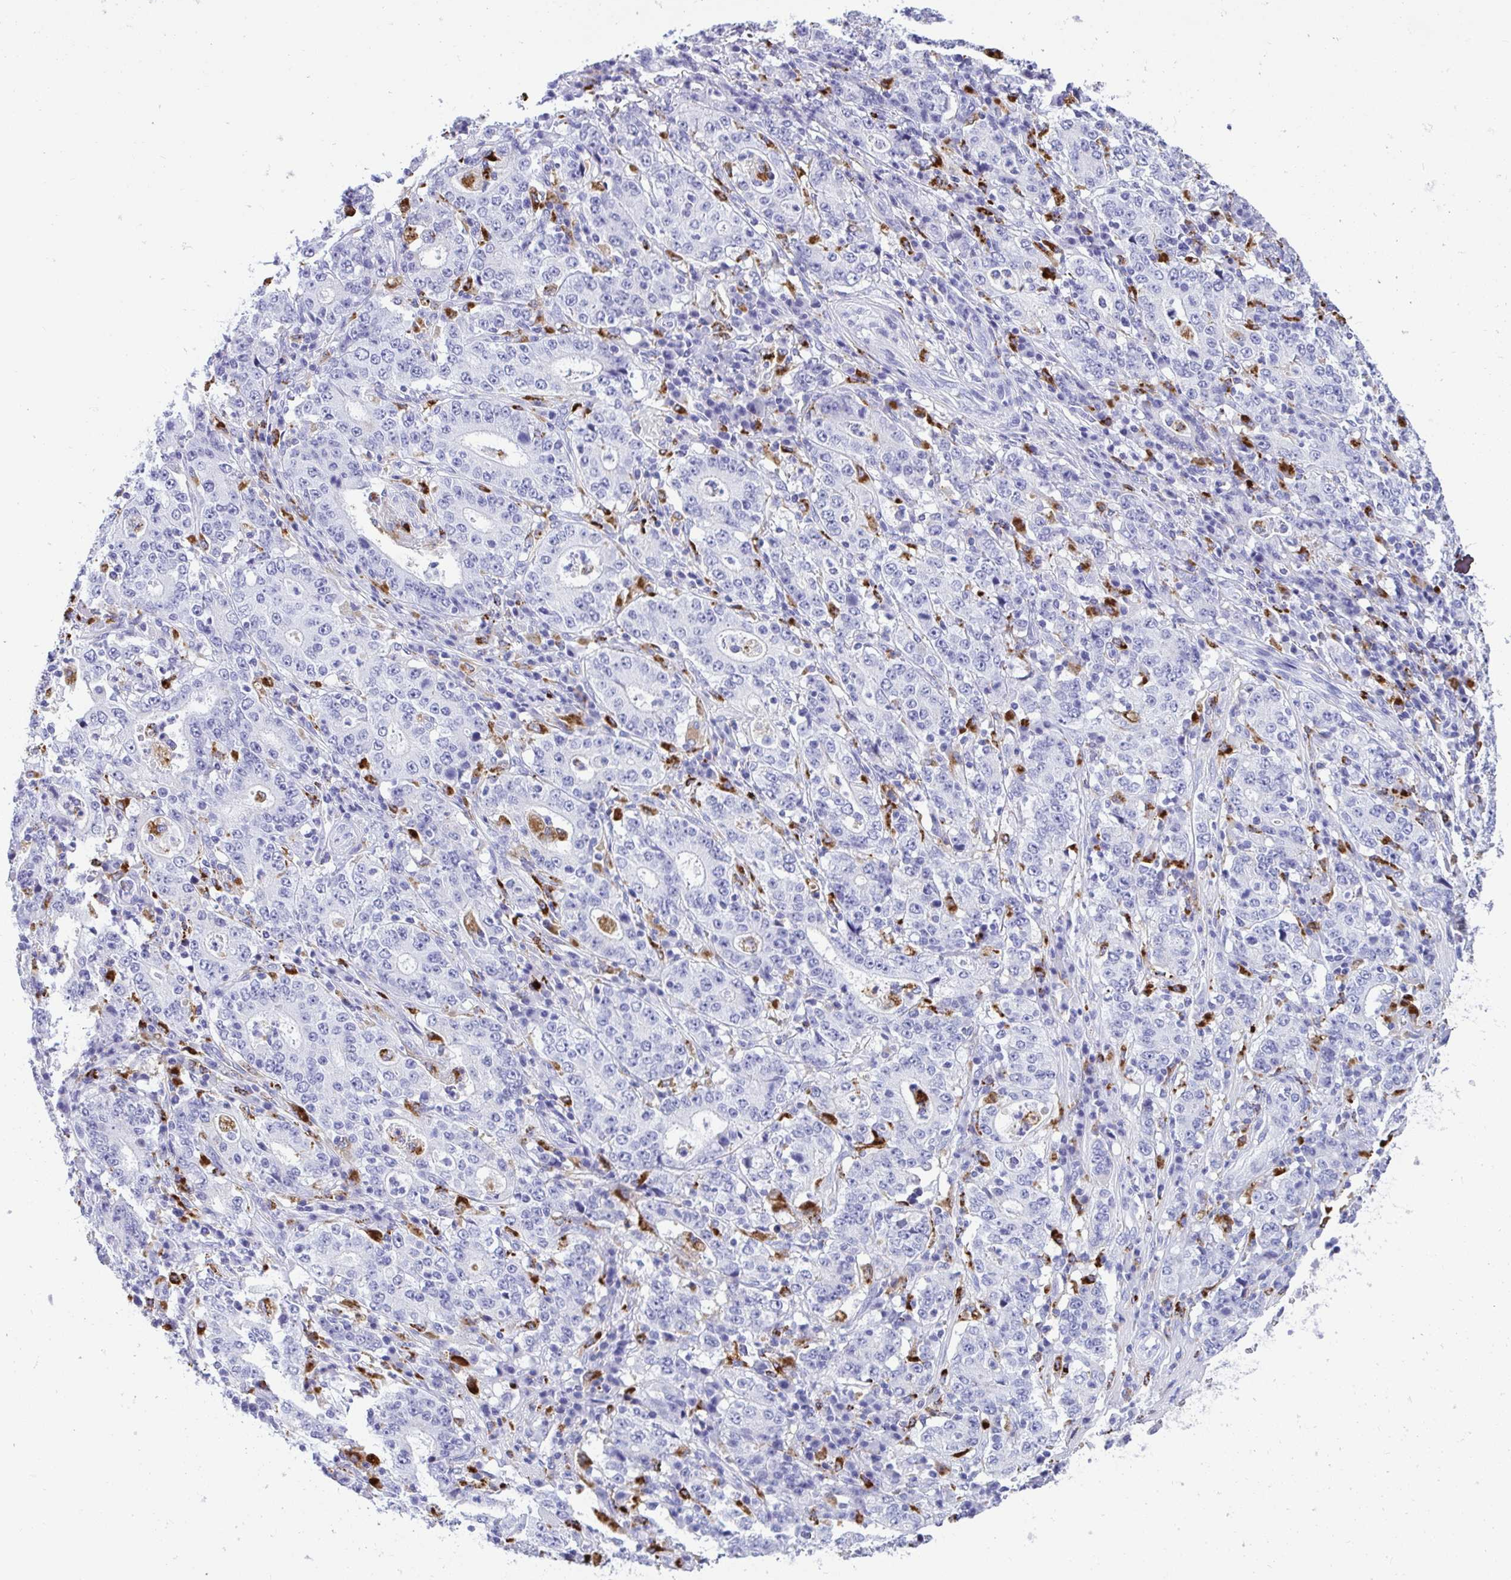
{"staining": {"intensity": "negative", "quantity": "none", "location": "none"}, "tissue": "stomach cancer", "cell_type": "Tumor cells", "image_type": "cancer", "snomed": [{"axis": "morphology", "description": "Normal tissue, NOS"}, {"axis": "morphology", "description": "Adenocarcinoma, NOS"}, {"axis": "topography", "description": "Stomach, upper"}, {"axis": "topography", "description": "Stomach"}], "caption": "This is a image of immunohistochemistry staining of stomach adenocarcinoma, which shows no staining in tumor cells. (Brightfield microscopy of DAB (3,3'-diaminobenzidine) immunohistochemistry (IHC) at high magnification).", "gene": "CPVL", "patient": {"sex": "male", "age": 59}}